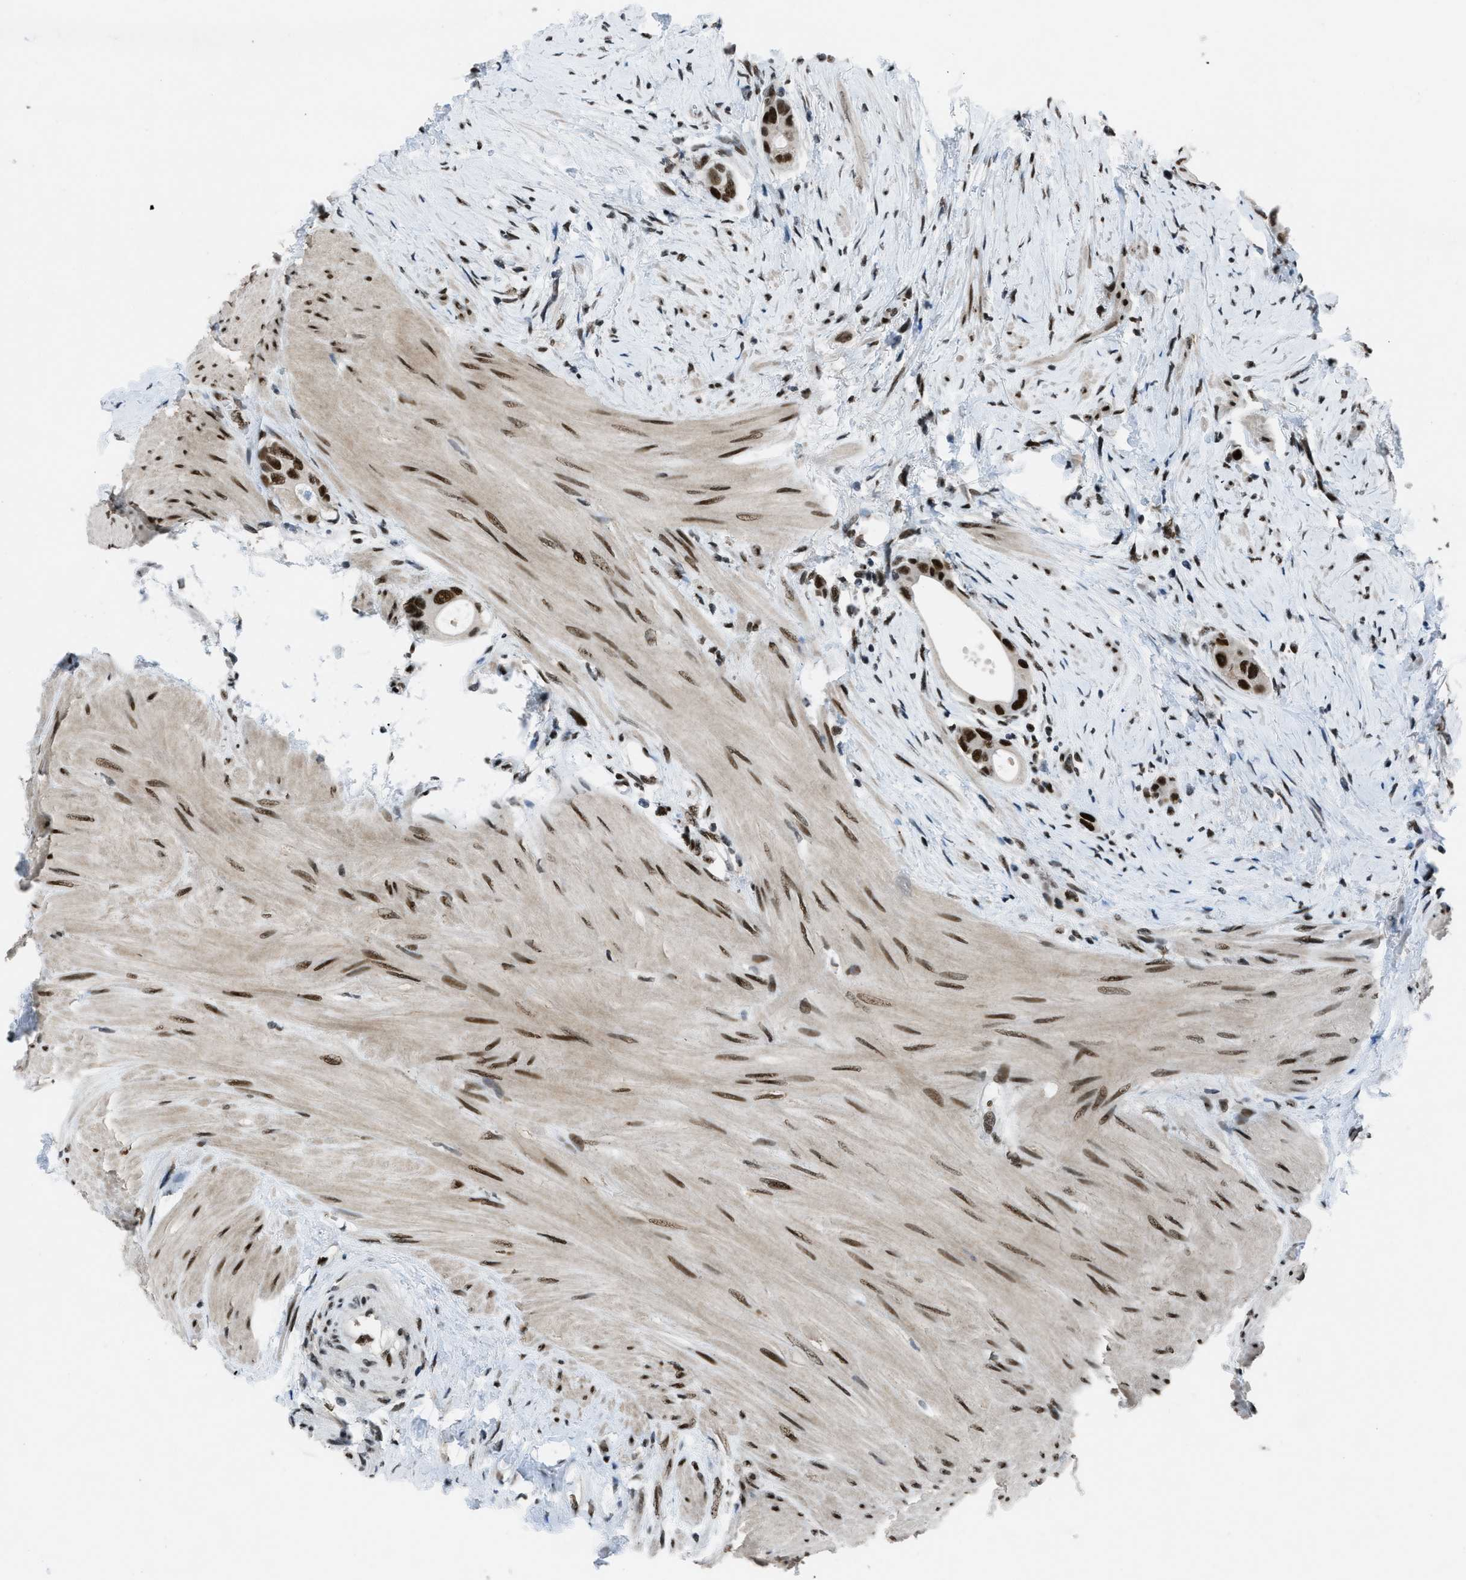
{"staining": {"intensity": "strong", "quantity": ">75%", "location": "nuclear"}, "tissue": "colorectal cancer", "cell_type": "Tumor cells", "image_type": "cancer", "snomed": [{"axis": "morphology", "description": "Adenocarcinoma, NOS"}, {"axis": "topography", "description": "Rectum"}], "caption": "A high amount of strong nuclear staining is present in about >75% of tumor cells in adenocarcinoma (colorectal) tissue. (Stains: DAB in brown, nuclei in blue, Microscopy: brightfield microscopy at high magnification).", "gene": "GATAD2B", "patient": {"sex": "male", "age": 51}}